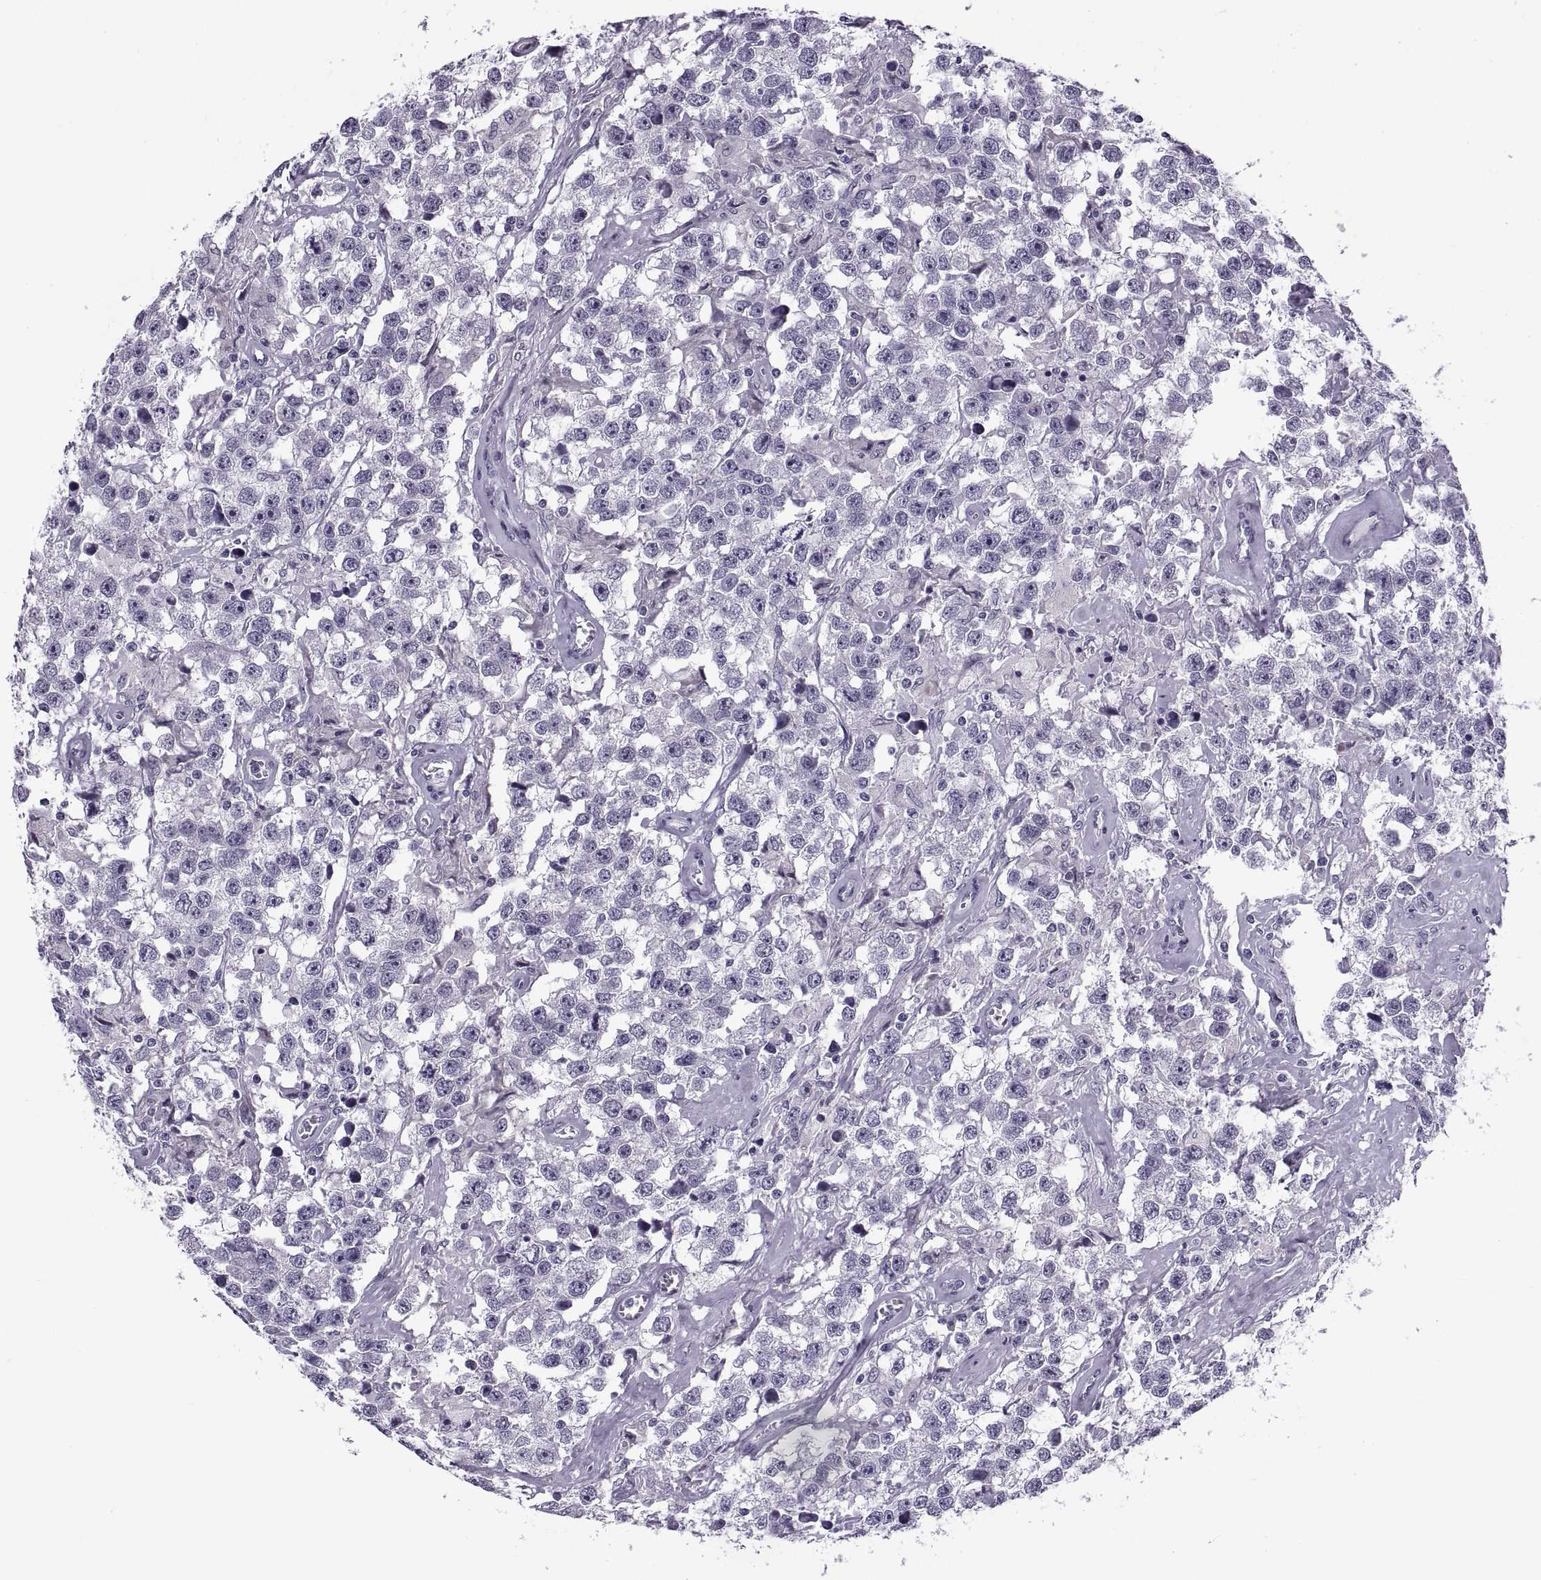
{"staining": {"intensity": "negative", "quantity": "none", "location": "none"}, "tissue": "testis cancer", "cell_type": "Tumor cells", "image_type": "cancer", "snomed": [{"axis": "morphology", "description": "Seminoma, NOS"}, {"axis": "topography", "description": "Testis"}], "caption": "A high-resolution micrograph shows immunohistochemistry staining of testis cancer, which demonstrates no significant expression in tumor cells.", "gene": "TBC1D3G", "patient": {"sex": "male", "age": 43}}